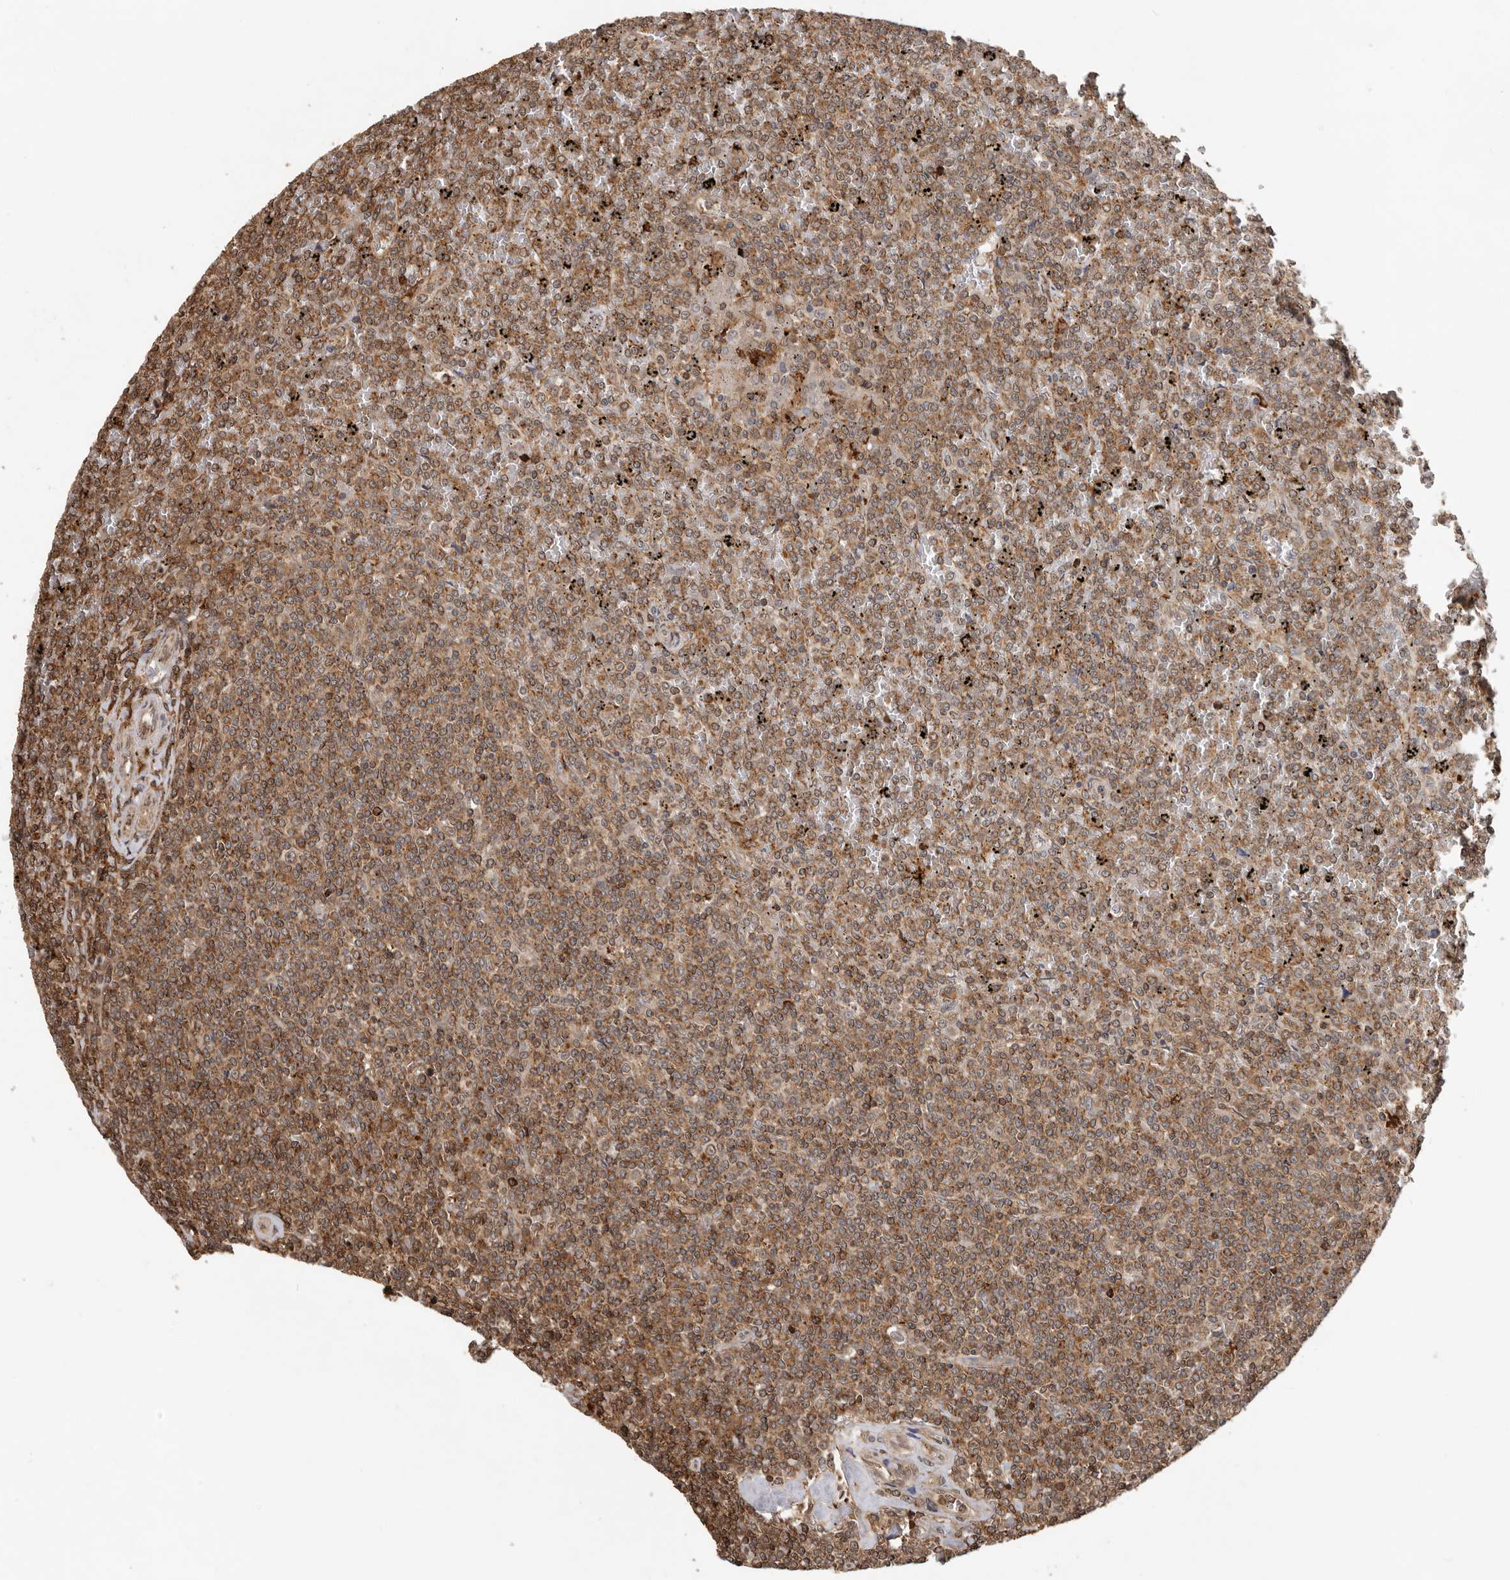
{"staining": {"intensity": "moderate", "quantity": ">75%", "location": "cytoplasmic/membranous"}, "tissue": "lymphoma", "cell_type": "Tumor cells", "image_type": "cancer", "snomed": [{"axis": "morphology", "description": "Malignant lymphoma, non-Hodgkin's type, Low grade"}, {"axis": "topography", "description": "Spleen"}], "caption": "Immunohistochemistry (IHC) of lymphoma demonstrates medium levels of moderate cytoplasmic/membranous expression in about >75% of tumor cells. (Brightfield microscopy of DAB IHC at high magnification).", "gene": "RNF157", "patient": {"sex": "female", "age": 19}}